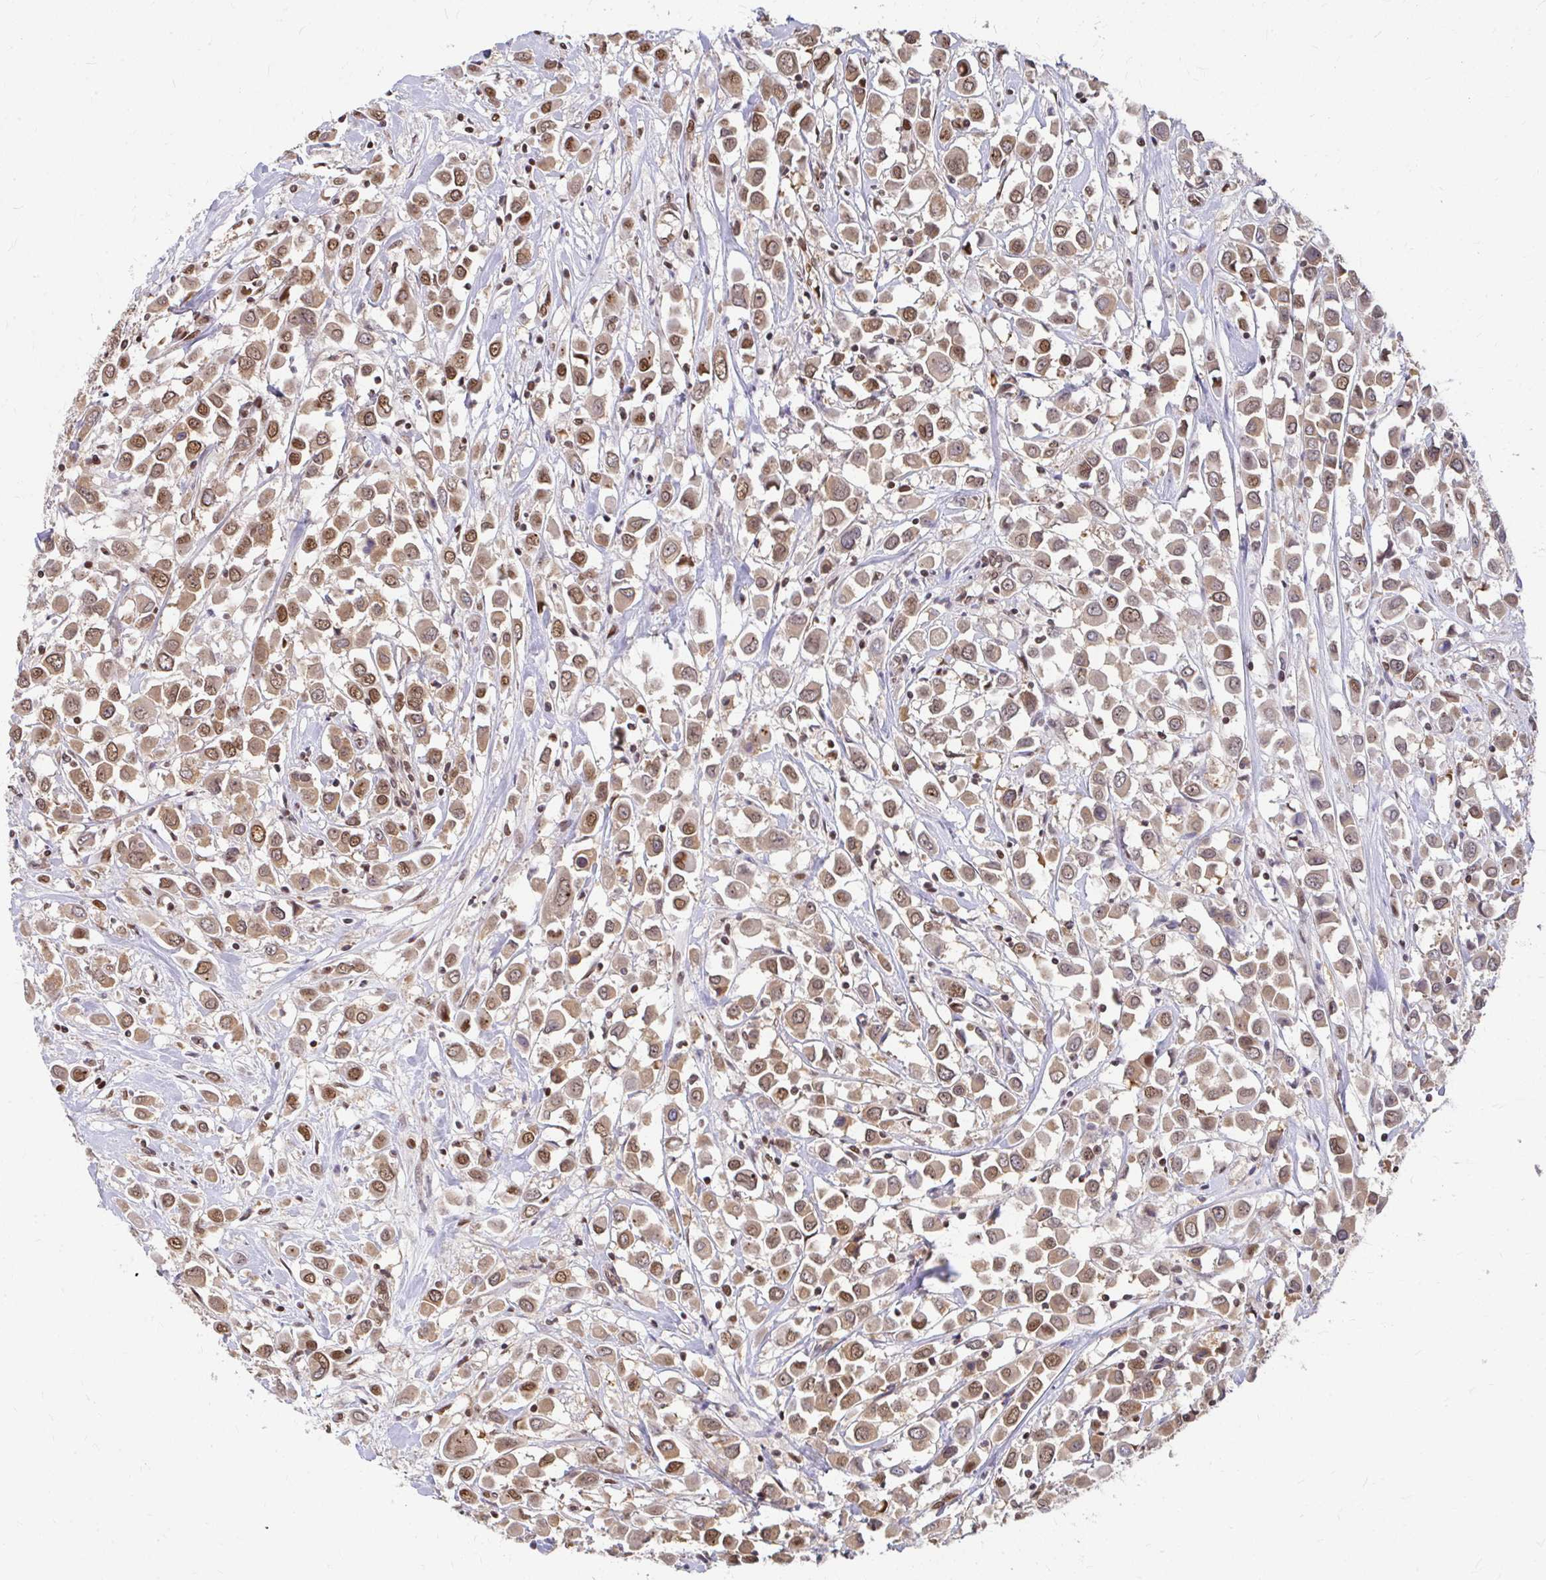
{"staining": {"intensity": "moderate", "quantity": ">75%", "location": "nuclear"}, "tissue": "breast cancer", "cell_type": "Tumor cells", "image_type": "cancer", "snomed": [{"axis": "morphology", "description": "Duct carcinoma"}, {"axis": "topography", "description": "Breast"}], "caption": "This is an image of immunohistochemistry (IHC) staining of breast cancer, which shows moderate expression in the nuclear of tumor cells.", "gene": "XPO1", "patient": {"sex": "female", "age": 61}}